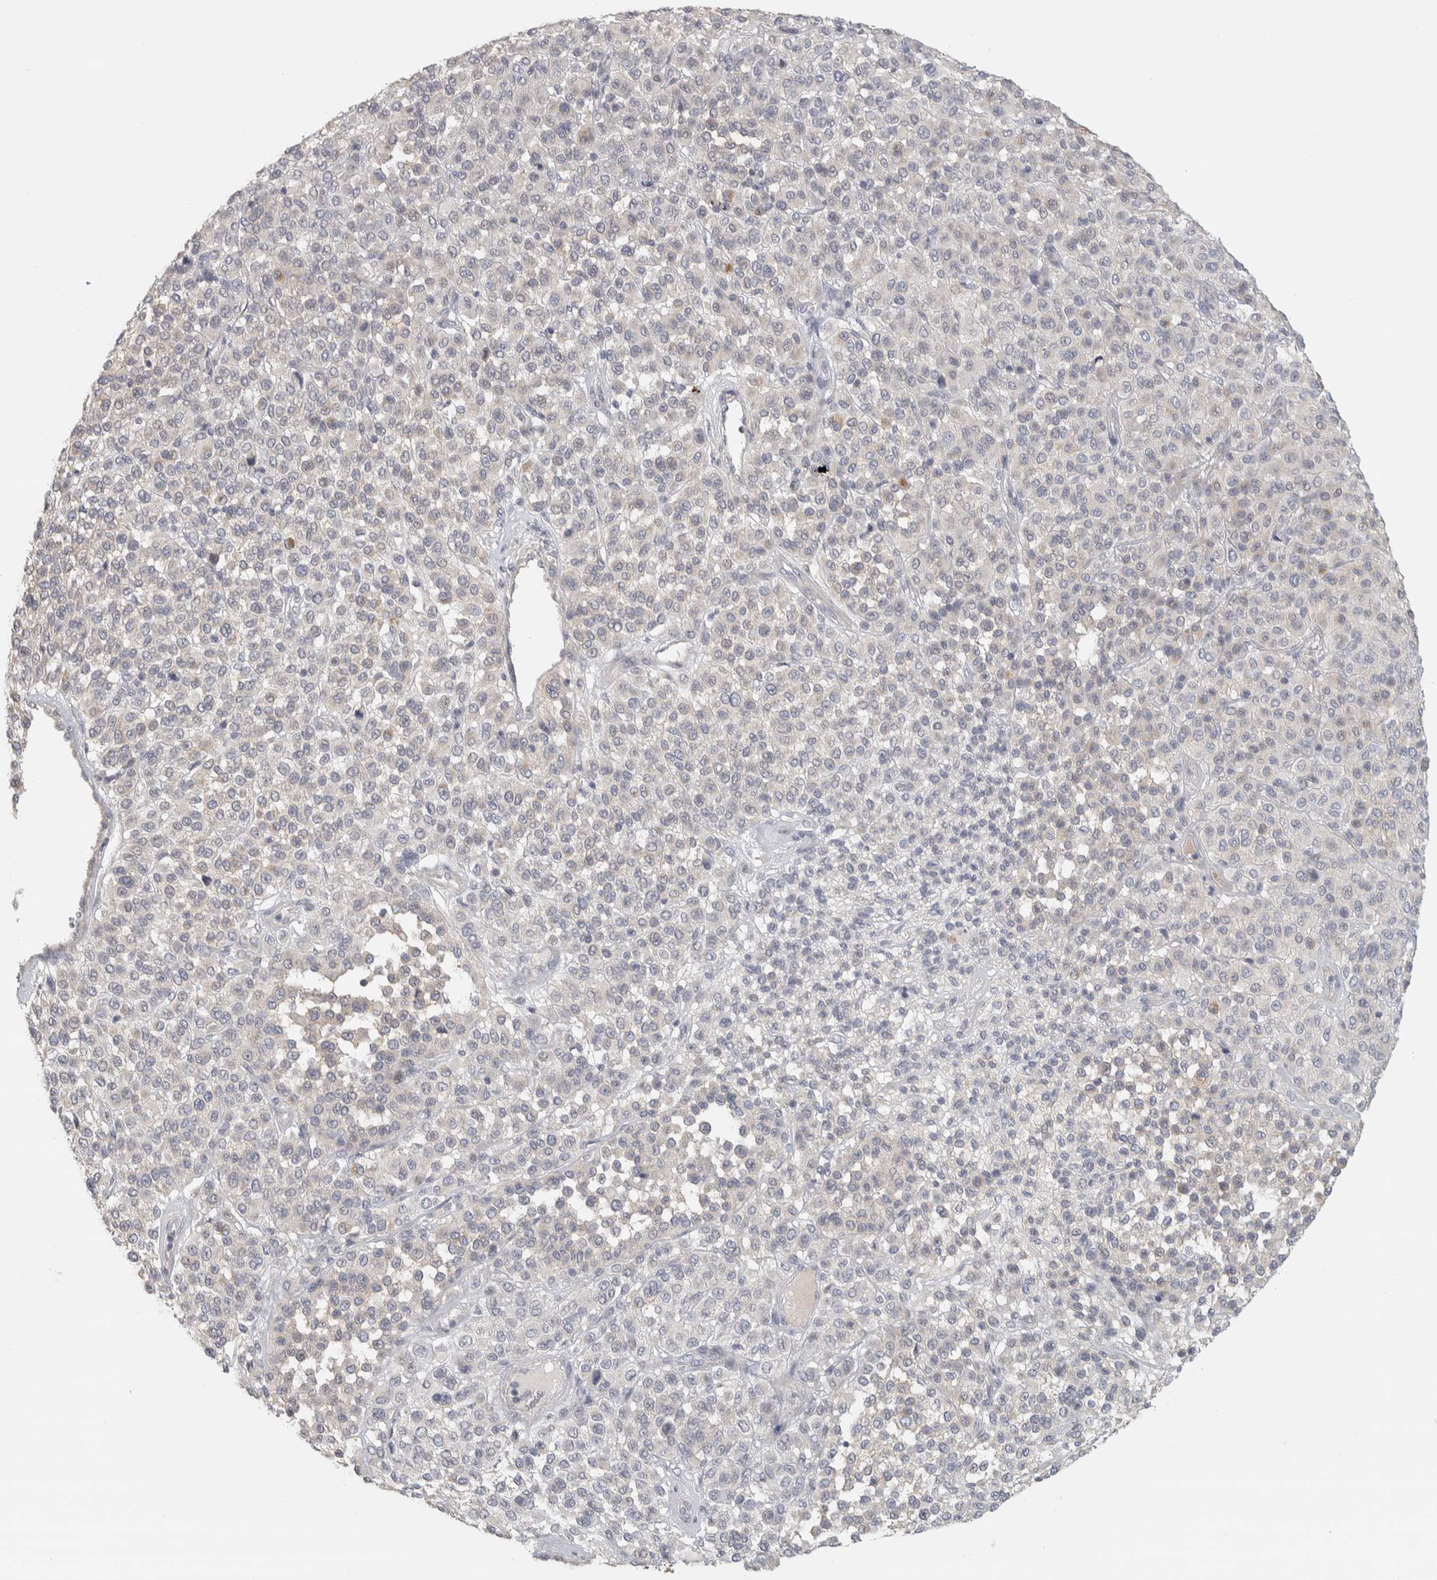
{"staining": {"intensity": "negative", "quantity": "none", "location": "none"}, "tissue": "melanoma", "cell_type": "Tumor cells", "image_type": "cancer", "snomed": [{"axis": "morphology", "description": "Malignant melanoma, Metastatic site"}, {"axis": "topography", "description": "Pancreas"}], "caption": "The immunohistochemistry (IHC) photomicrograph has no significant expression in tumor cells of malignant melanoma (metastatic site) tissue. (Brightfield microscopy of DAB IHC at high magnification).", "gene": "DCXR", "patient": {"sex": "female", "age": 30}}